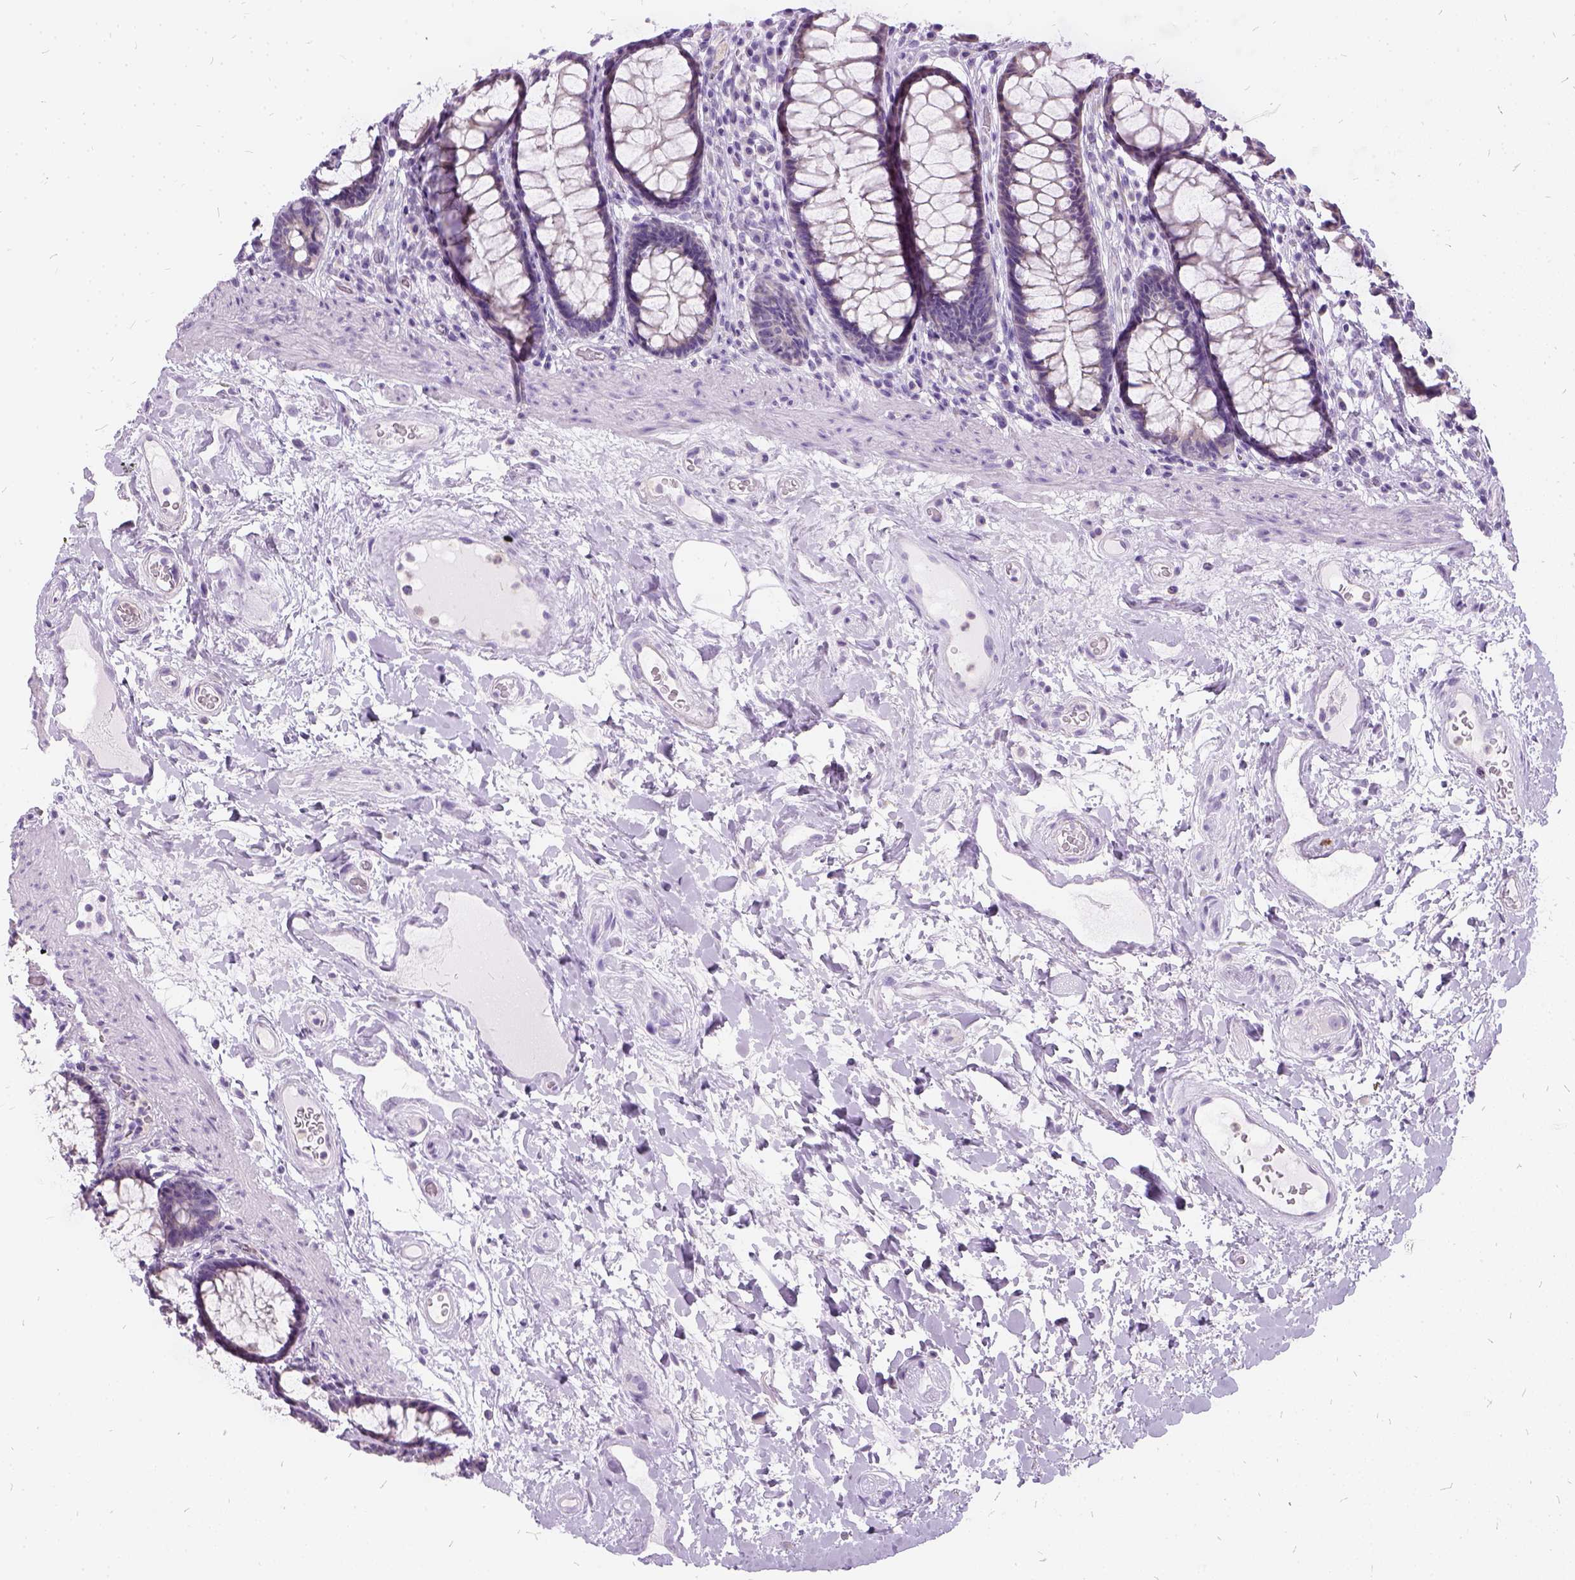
{"staining": {"intensity": "negative", "quantity": "none", "location": "none"}, "tissue": "rectum", "cell_type": "Glandular cells", "image_type": "normal", "snomed": [{"axis": "morphology", "description": "Normal tissue, NOS"}, {"axis": "topography", "description": "Rectum"}], "caption": "This is a micrograph of immunohistochemistry staining of unremarkable rectum, which shows no staining in glandular cells. (DAB immunohistochemistry, high magnification).", "gene": "FDX1", "patient": {"sex": "male", "age": 72}}